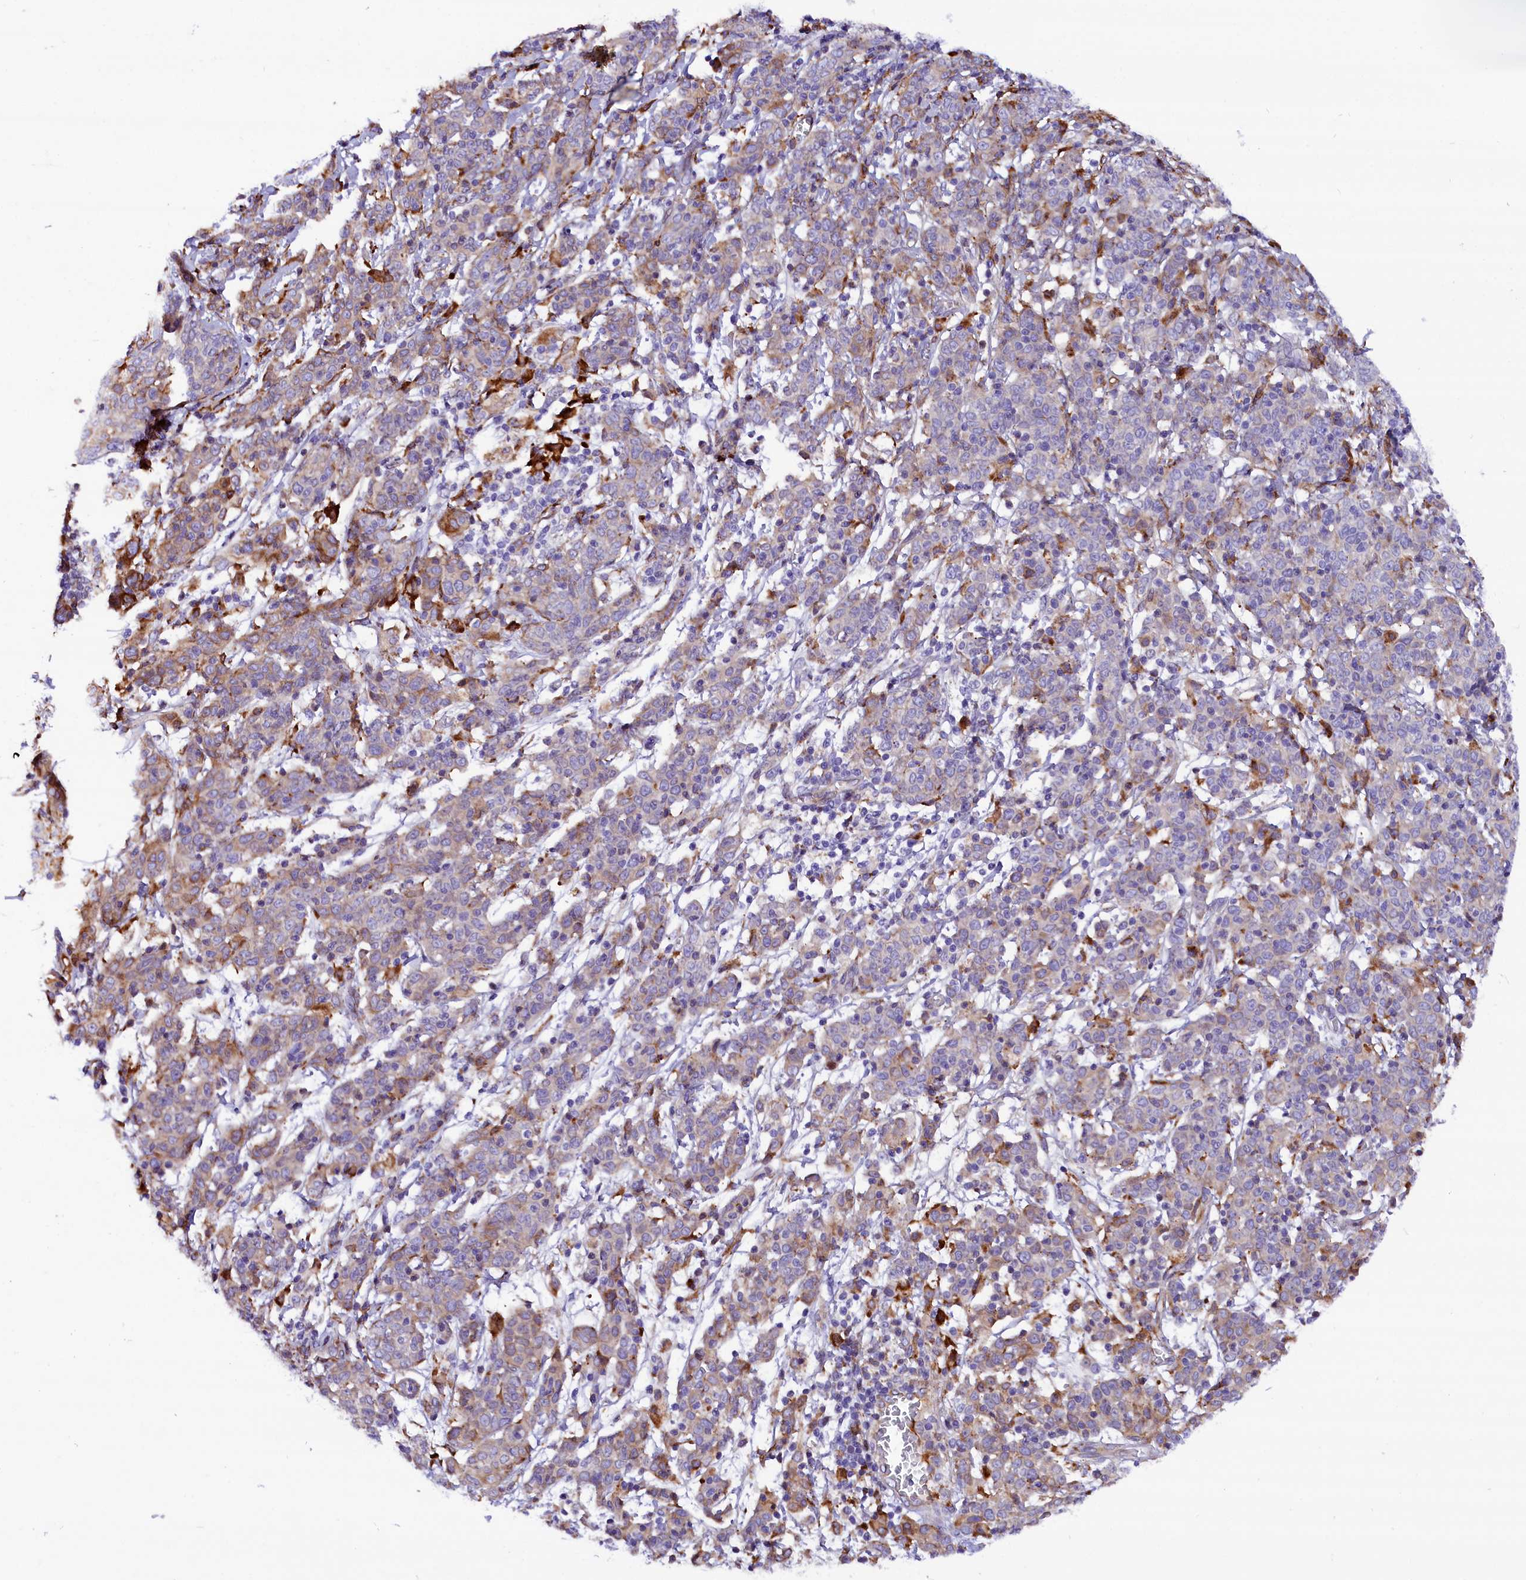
{"staining": {"intensity": "weak", "quantity": "<25%", "location": "cytoplasmic/membranous"}, "tissue": "cervical cancer", "cell_type": "Tumor cells", "image_type": "cancer", "snomed": [{"axis": "morphology", "description": "Squamous cell carcinoma, NOS"}, {"axis": "topography", "description": "Cervix"}], "caption": "An IHC micrograph of squamous cell carcinoma (cervical) is shown. There is no staining in tumor cells of squamous cell carcinoma (cervical).", "gene": "CMTR2", "patient": {"sex": "female", "age": 67}}